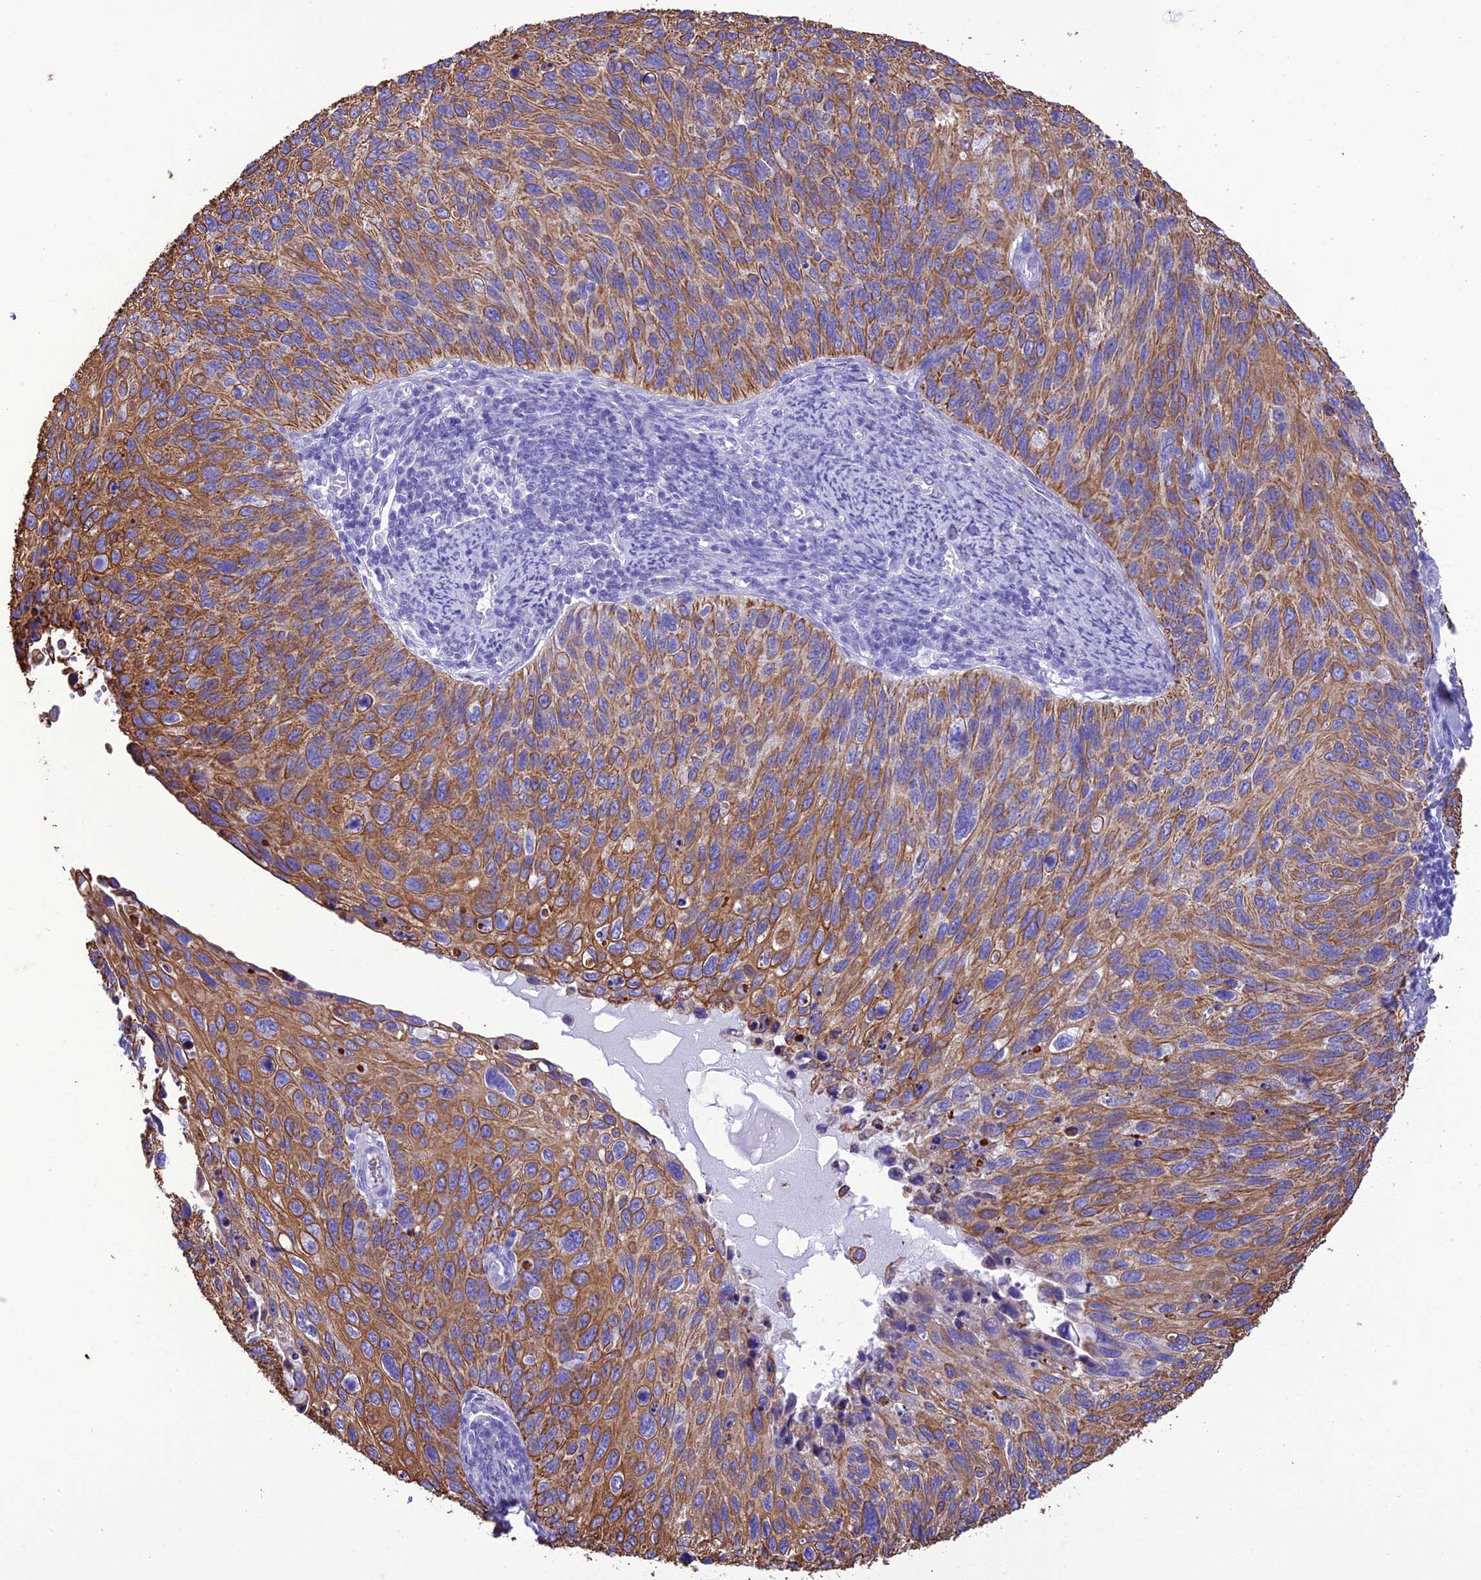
{"staining": {"intensity": "moderate", "quantity": ">75%", "location": "cytoplasmic/membranous"}, "tissue": "cervical cancer", "cell_type": "Tumor cells", "image_type": "cancer", "snomed": [{"axis": "morphology", "description": "Squamous cell carcinoma, NOS"}, {"axis": "topography", "description": "Cervix"}], "caption": "Cervical cancer (squamous cell carcinoma) stained with a protein marker displays moderate staining in tumor cells.", "gene": "VPS52", "patient": {"sex": "female", "age": 70}}